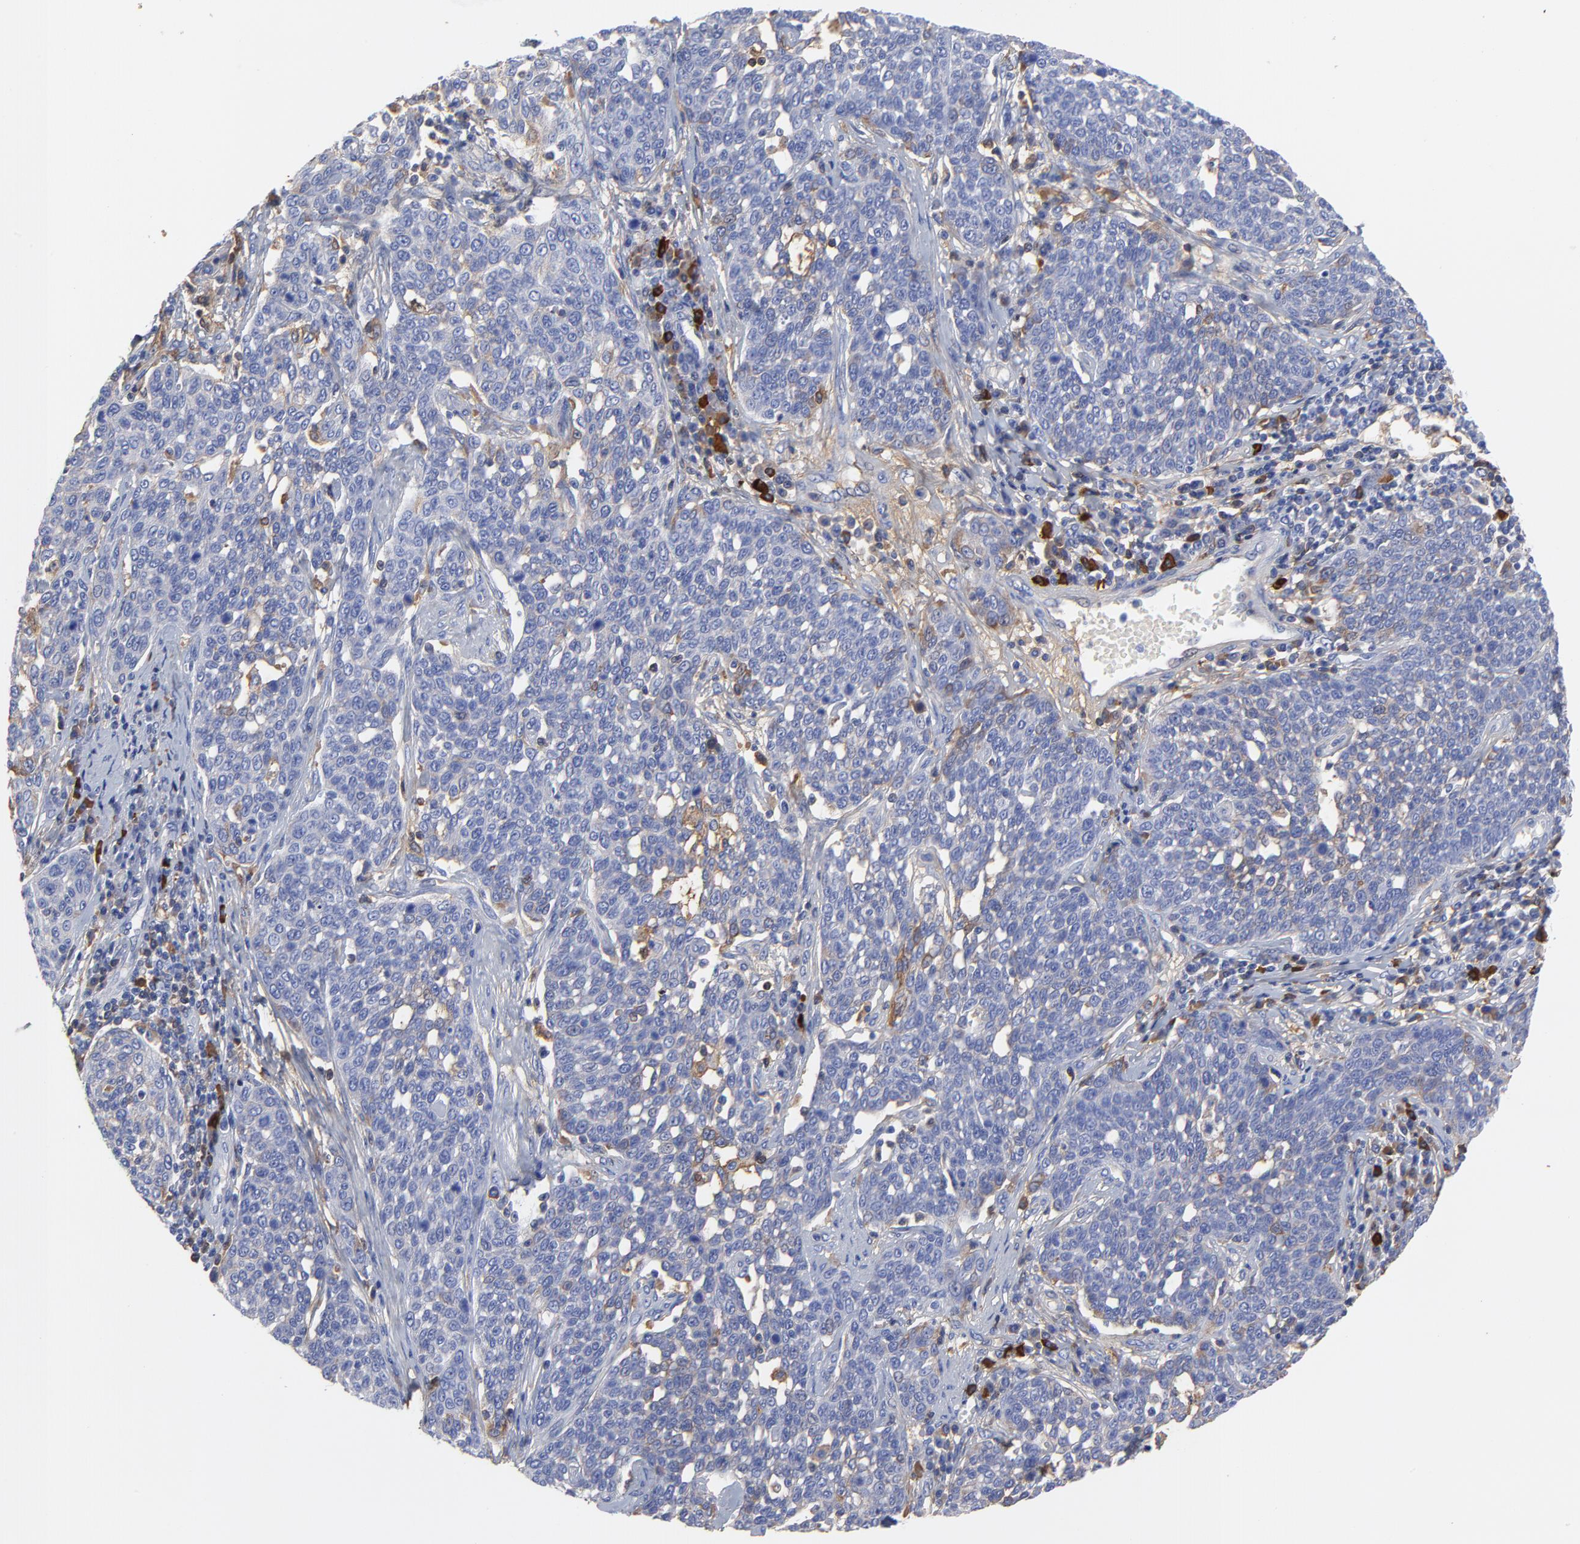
{"staining": {"intensity": "weak", "quantity": "<25%", "location": "cytoplasmic/membranous"}, "tissue": "cervical cancer", "cell_type": "Tumor cells", "image_type": "cancer", "snomed": [{"axis": "morphology", "description": "Squamous cell carcinoma, NOS"}, {"axis": "topography", "description": "Cervix"}], "caption": "IHC of human cervical squamous cell carcinoma exhibits no positivity in tumor cells.", "gene": "IGLV3-10", "patient": {"sex": "female", "age": 34}}